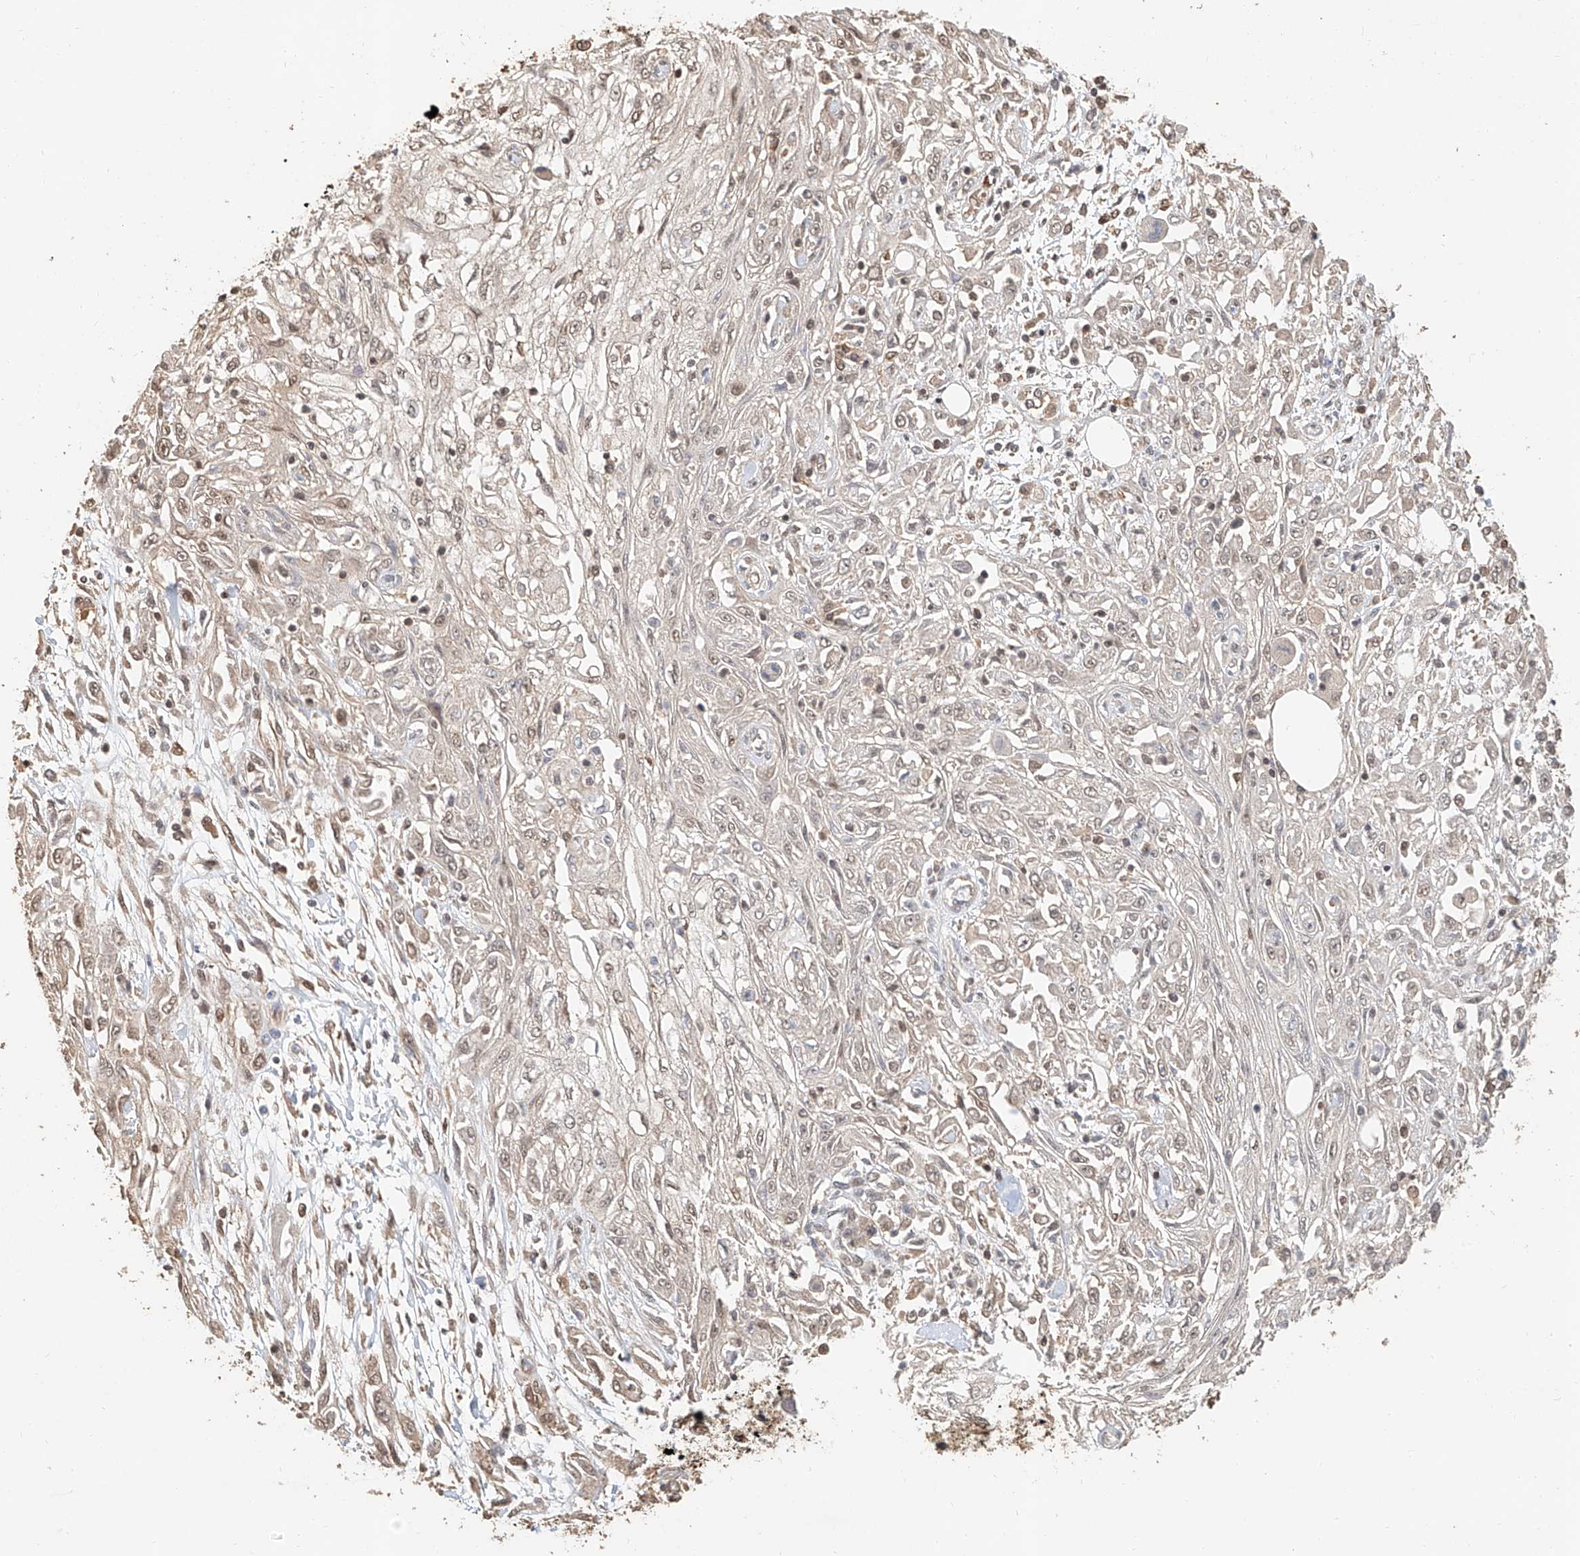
{"staining": {"intensity": "weak", "quantity": "<25%", "location": "nuclear"}, "tissue": "skin cancer", "cell_type": "Tumor cells", "image_type": "cancer", "snomed": [{"axis": "morphology", "description": "Squamous cell carcinoma, NOS"}, {"axis": "morphology", "description": "Squamous cell carcinoma, metastatic, NOS"}, {"axis": "topography", "description": "Skin"}, {"axis": "topography", "description": "Lymph node"}], "caption": "The image demonstrates no significant positivity in tumor cells of skin cancer.", "gene": "NAP1L1", "patient": {"sex": "male", "age": 75}}